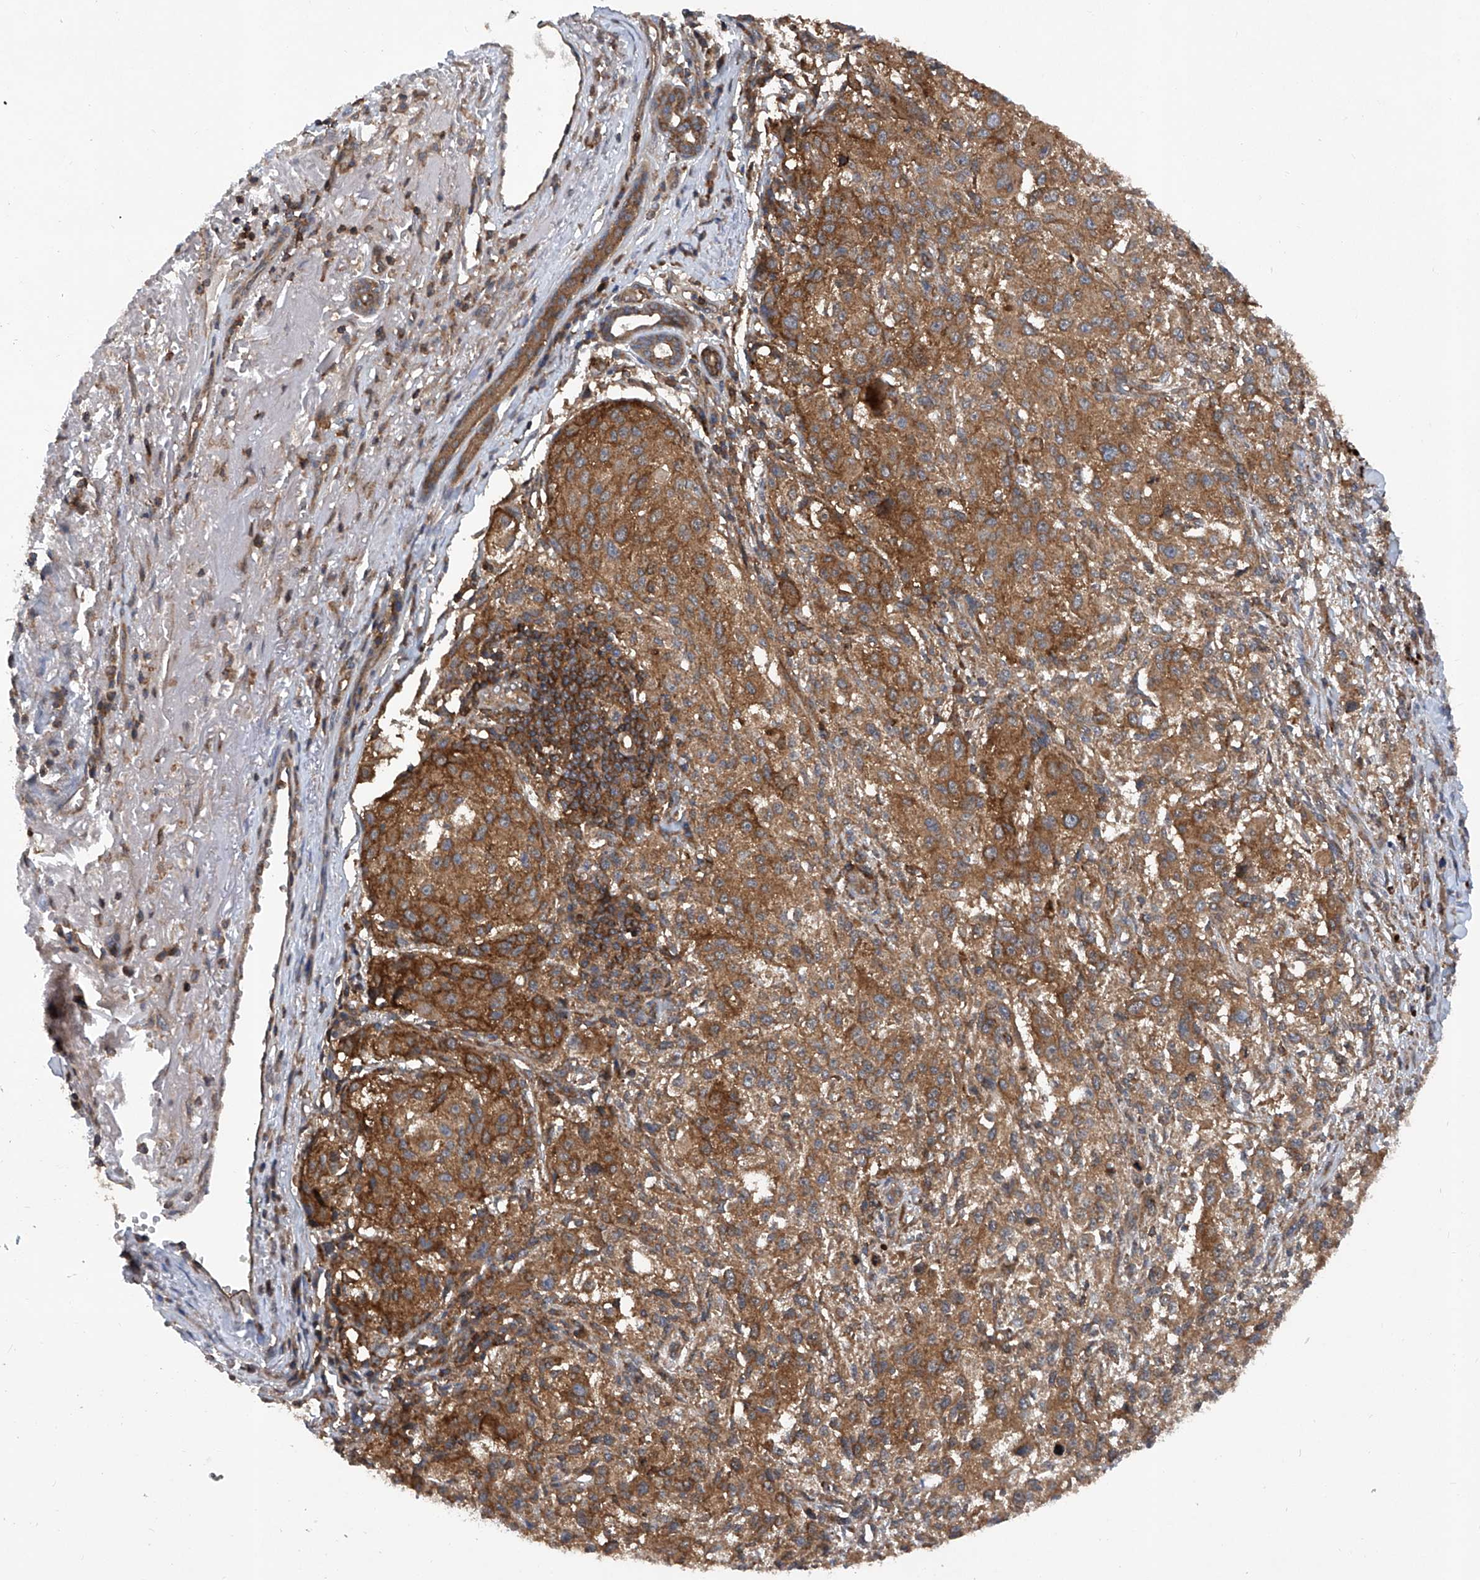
{"staining": {"intensity": "moderate", "quantity": ">75%", "location": "cytoplasmic/membranous"}, "tissue": "melanoma", "cell_type": "Tumor cells", "image_type": "cancer", "snomed": [{"axis": "morphology", "description": "Necrosis, NOS"}, {"axis": "morphology", "description": "Malignant melanoma, NOS"}, {"axis": "topography", "description": "Skin"}], "caption": "This photomicrograph reveals IHC staining of human melanoma, with medium moderate cytoplasmic/membranous expression in approximately >75% of tumor cells.", "gene": "SMAP1", "patient": {"sex": "female", "age": 87}}